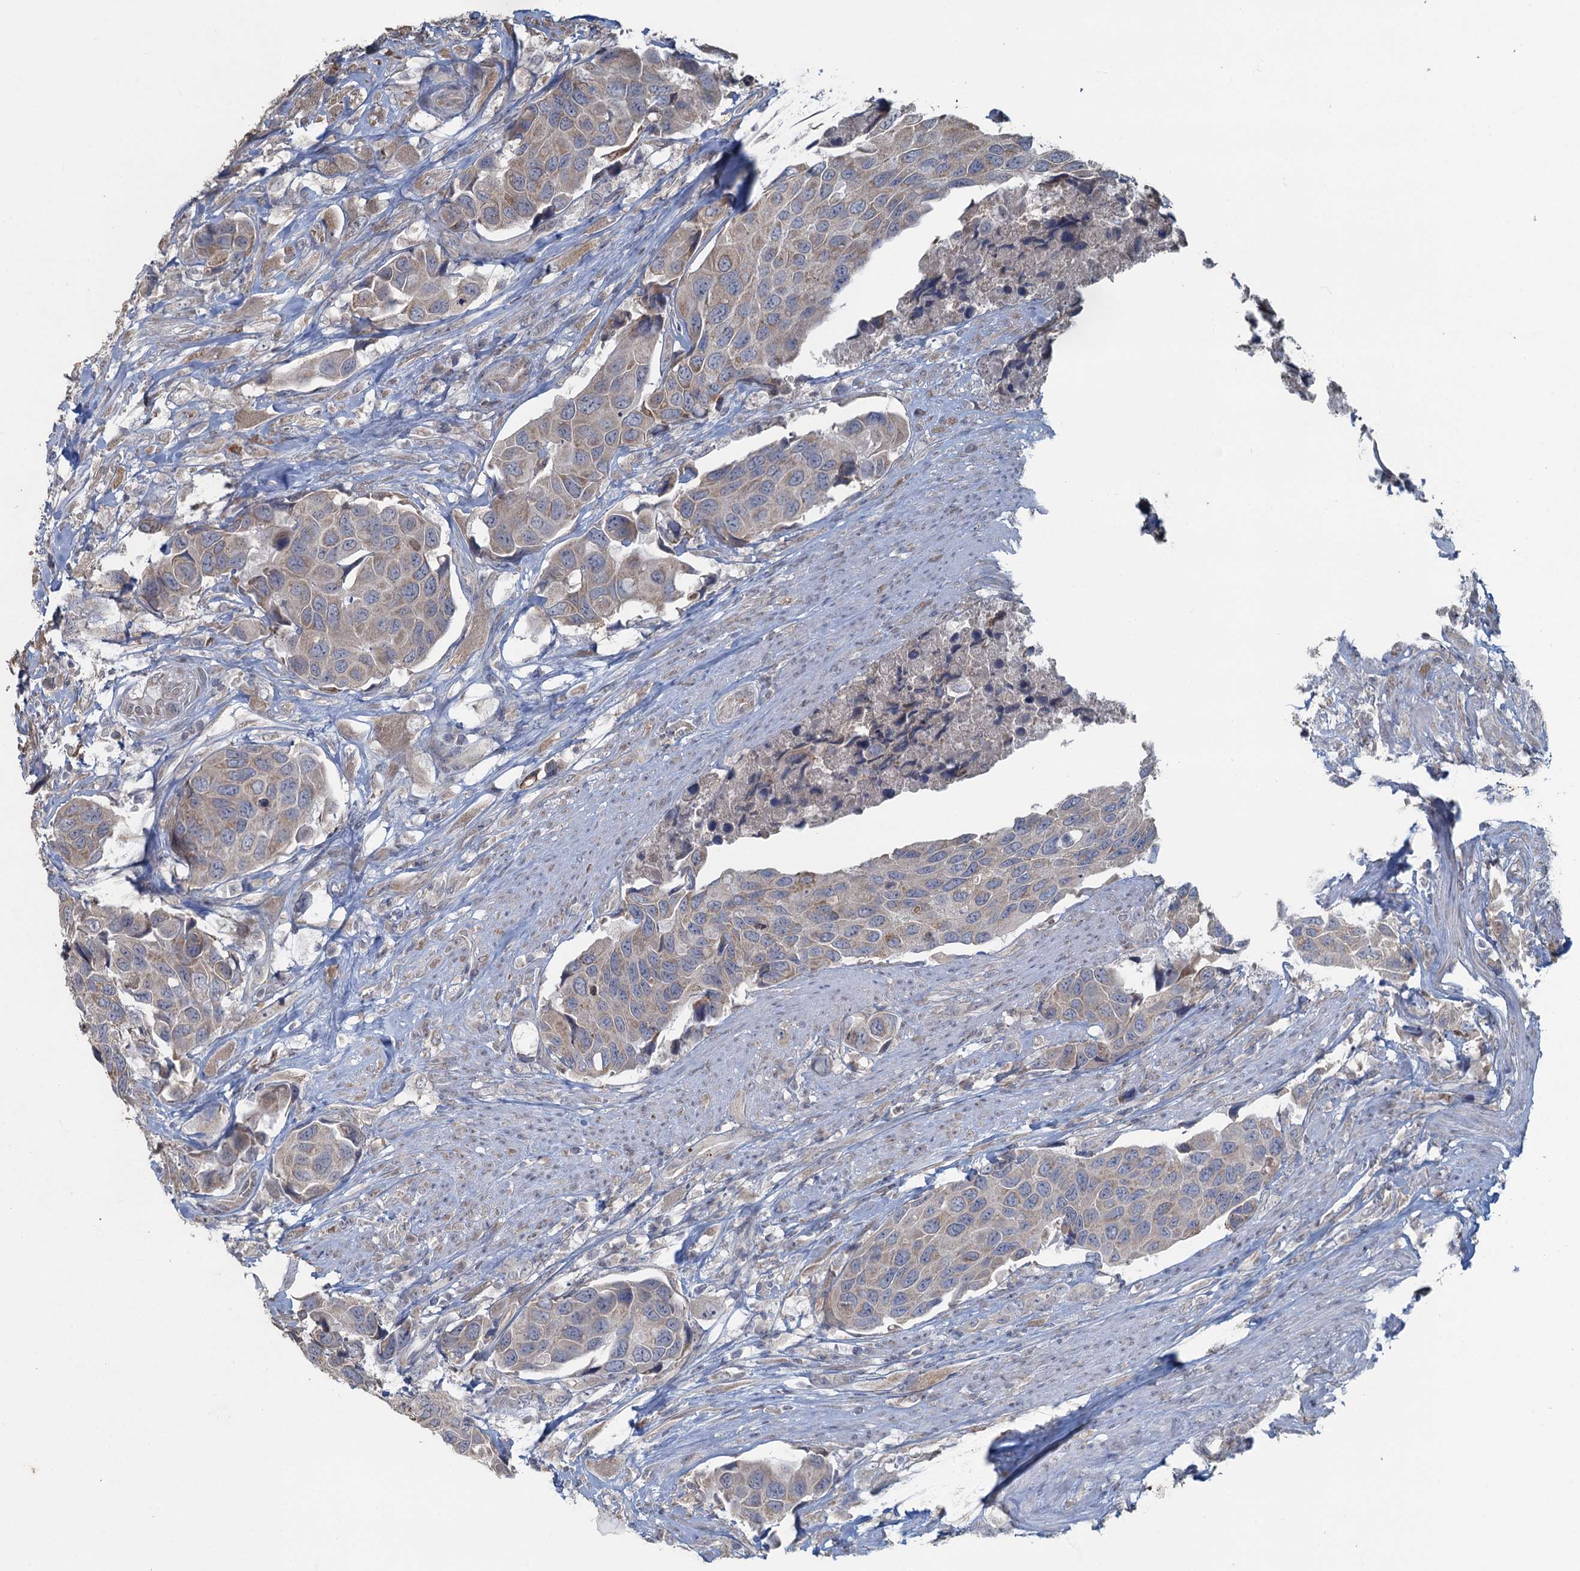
{"staining": {"intensity": "moderate", "quantity": "<25%", "location": "cytoplasmic/membranous"}, "tissue": "urothelial cancer", "cell_type": "Tumor cells", "image_type": "cancer", "snomed": [{"axis": "morphology", "description": "Urothelial carcinoma, High grade"}, {"axis": "topography", "description": "Urinary bladder"}], "caption": "Brown immunohistochemical staining in urothelial cancer displays moderate cytoplasmic/membranous expression in about <25% of tumor cells. (DAB IHC, brown staining for protein, blue staining for nuclei).", "gene": "TEX35", "patient": {"sex": "male", "age": 74}}